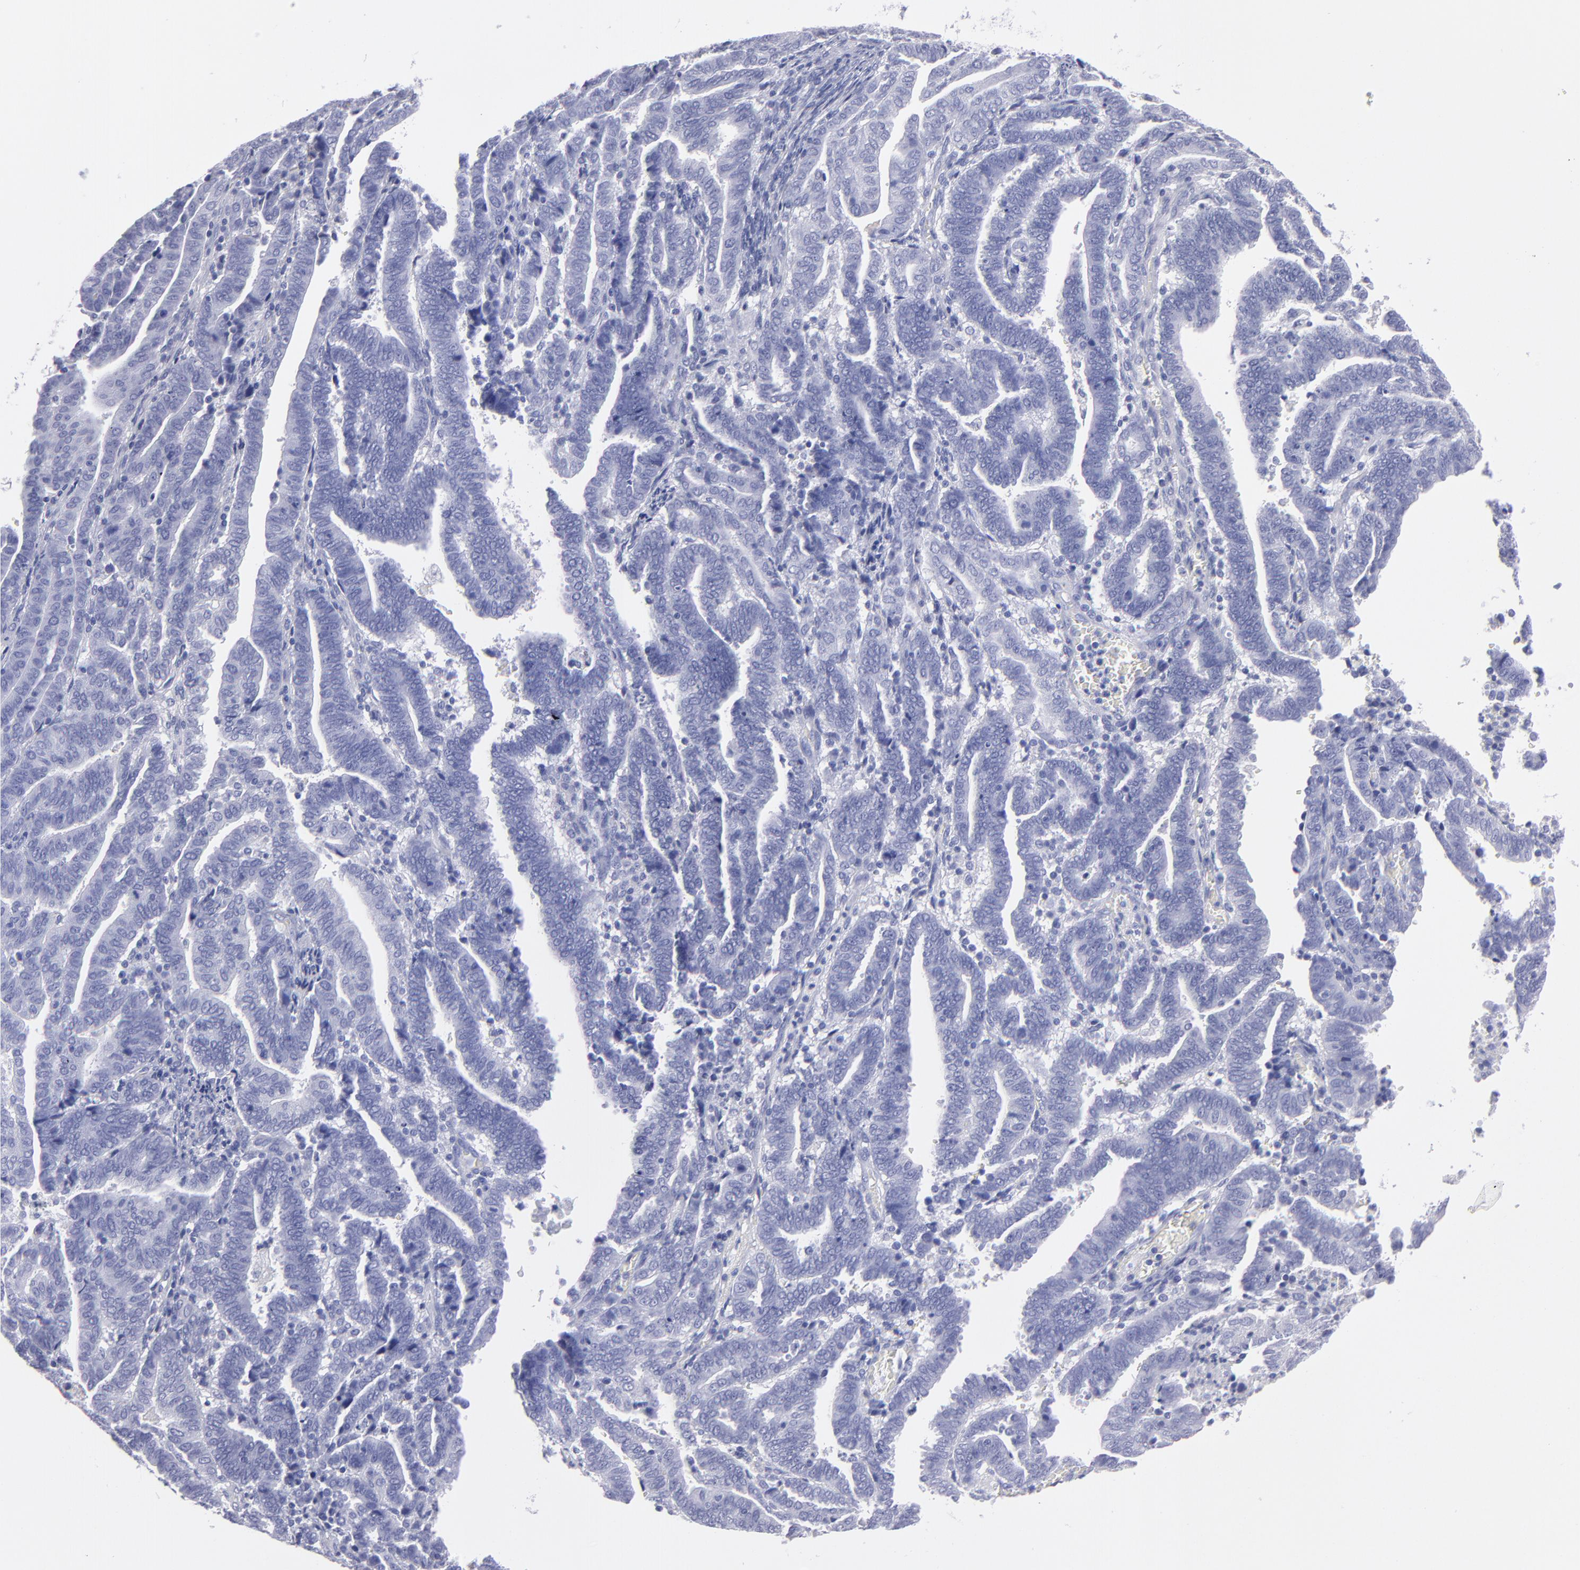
{"staining": {"intensity": "negative", "quantity": "none", "location": "none"}, "tissue": "endometrial cancer", "cell_type": "Tumor cells", "image_type": "cancer", "snomed": [{"axis": "morphology", "description": "Adenocarcinoma, NOS"}, {"axis": "topography", "description": "Uterus"}], "caption": "Immunohistochemistry histopathology image of human endometrial adenocarcinoma stained for a protein (brown), which shows no staining in tumor cells. Nuclei are stained in blue.", "gene": "MB", "patient": {"sex": "female", "age": 83}}